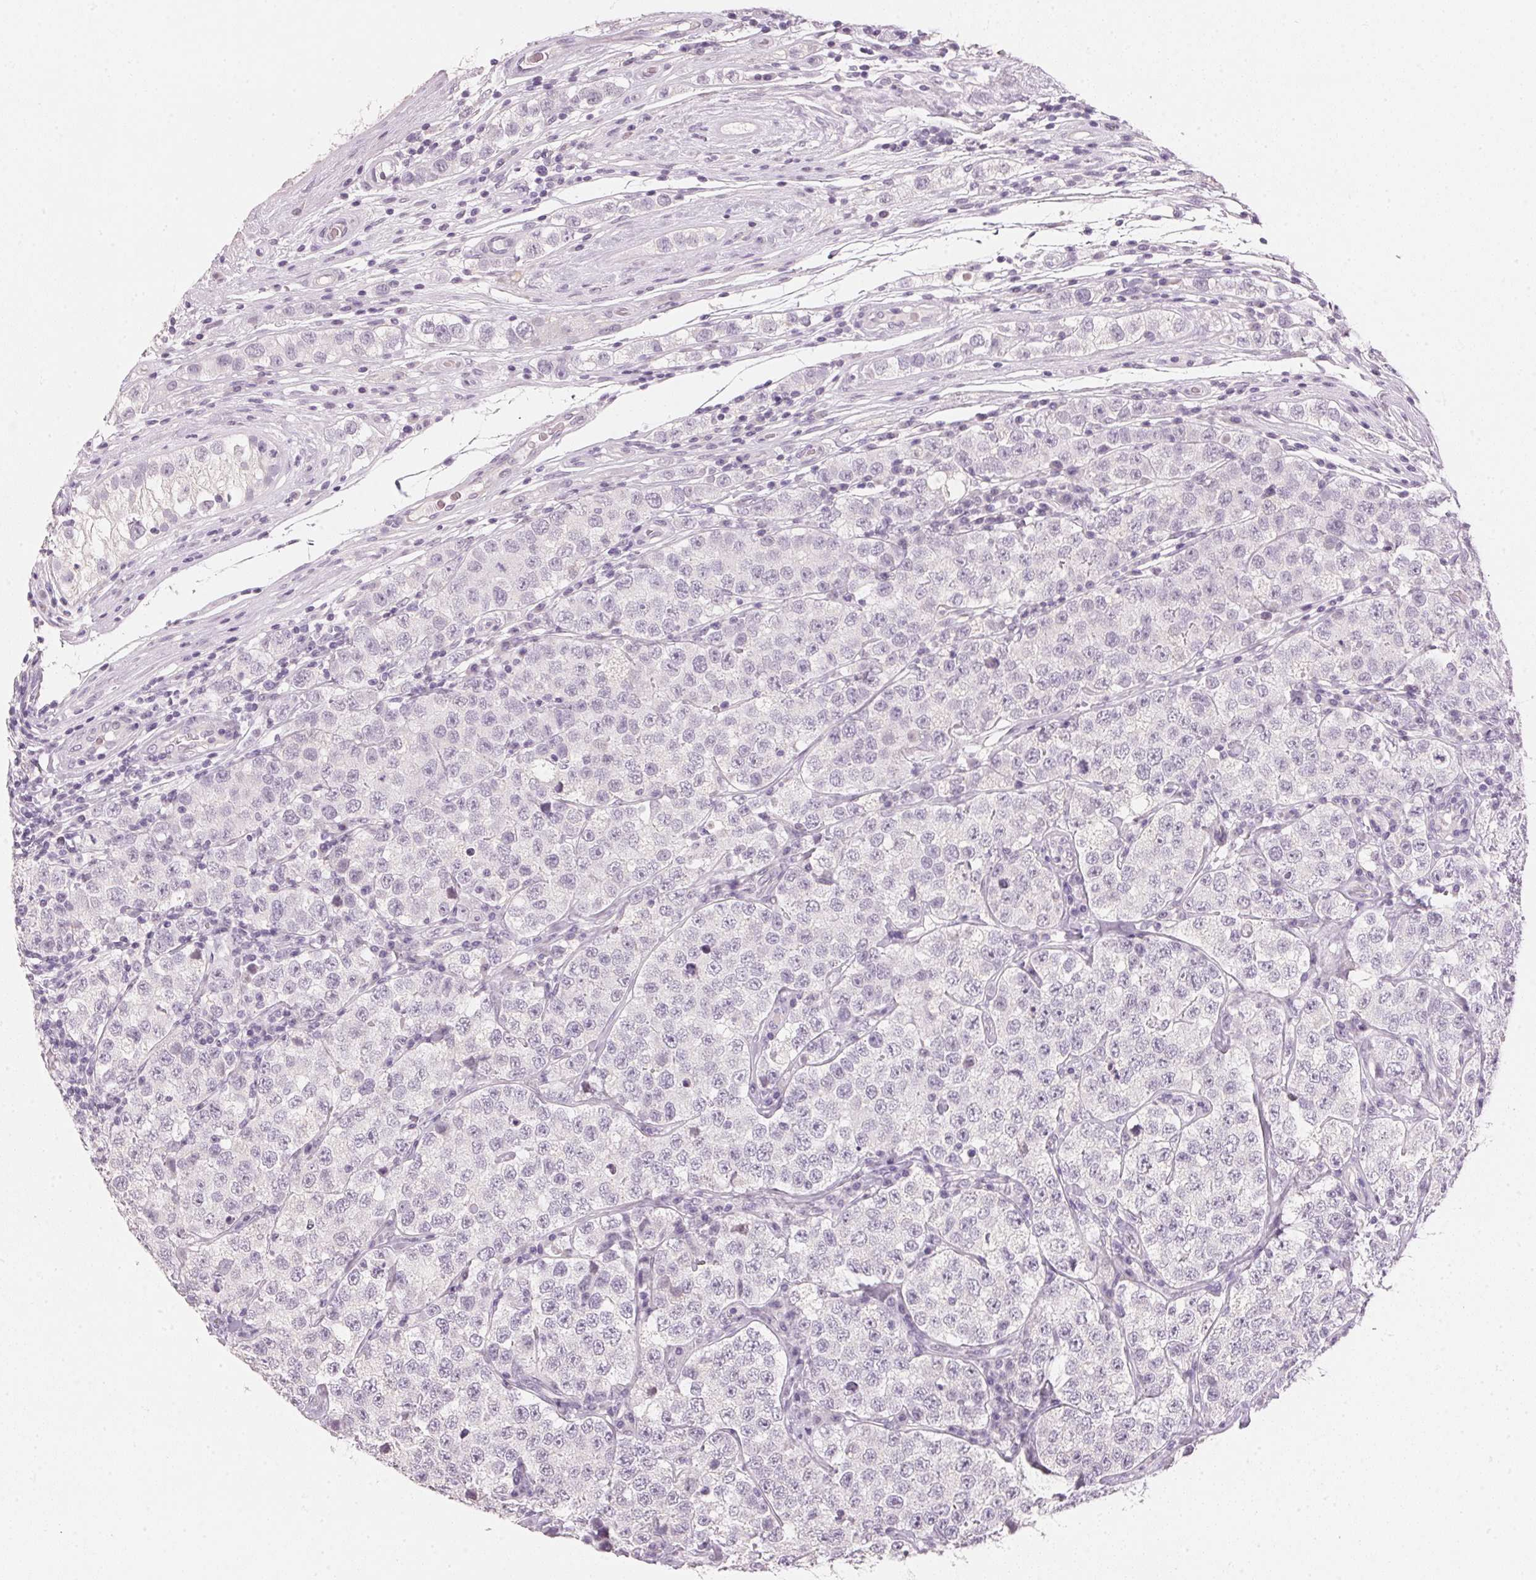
{"staining": {"intensity": "negative", "quantity": "none", "location": "none"}, "tissue": "testis cancer", "cell_type": "Tumor cells", "image_type": "cancer", "snomed": [{"axis": "morphology", "description": "Seminoma, NOS"}, {"axis": "topography", "description": "Testis"}], "caption": "DAB immunohistochemical staining of testis cancer (seminoma) demonstrates no significant positivity in tumor cells.", "gene": "IGFBP1", "patient": {"sex": "male", "age": 34}}